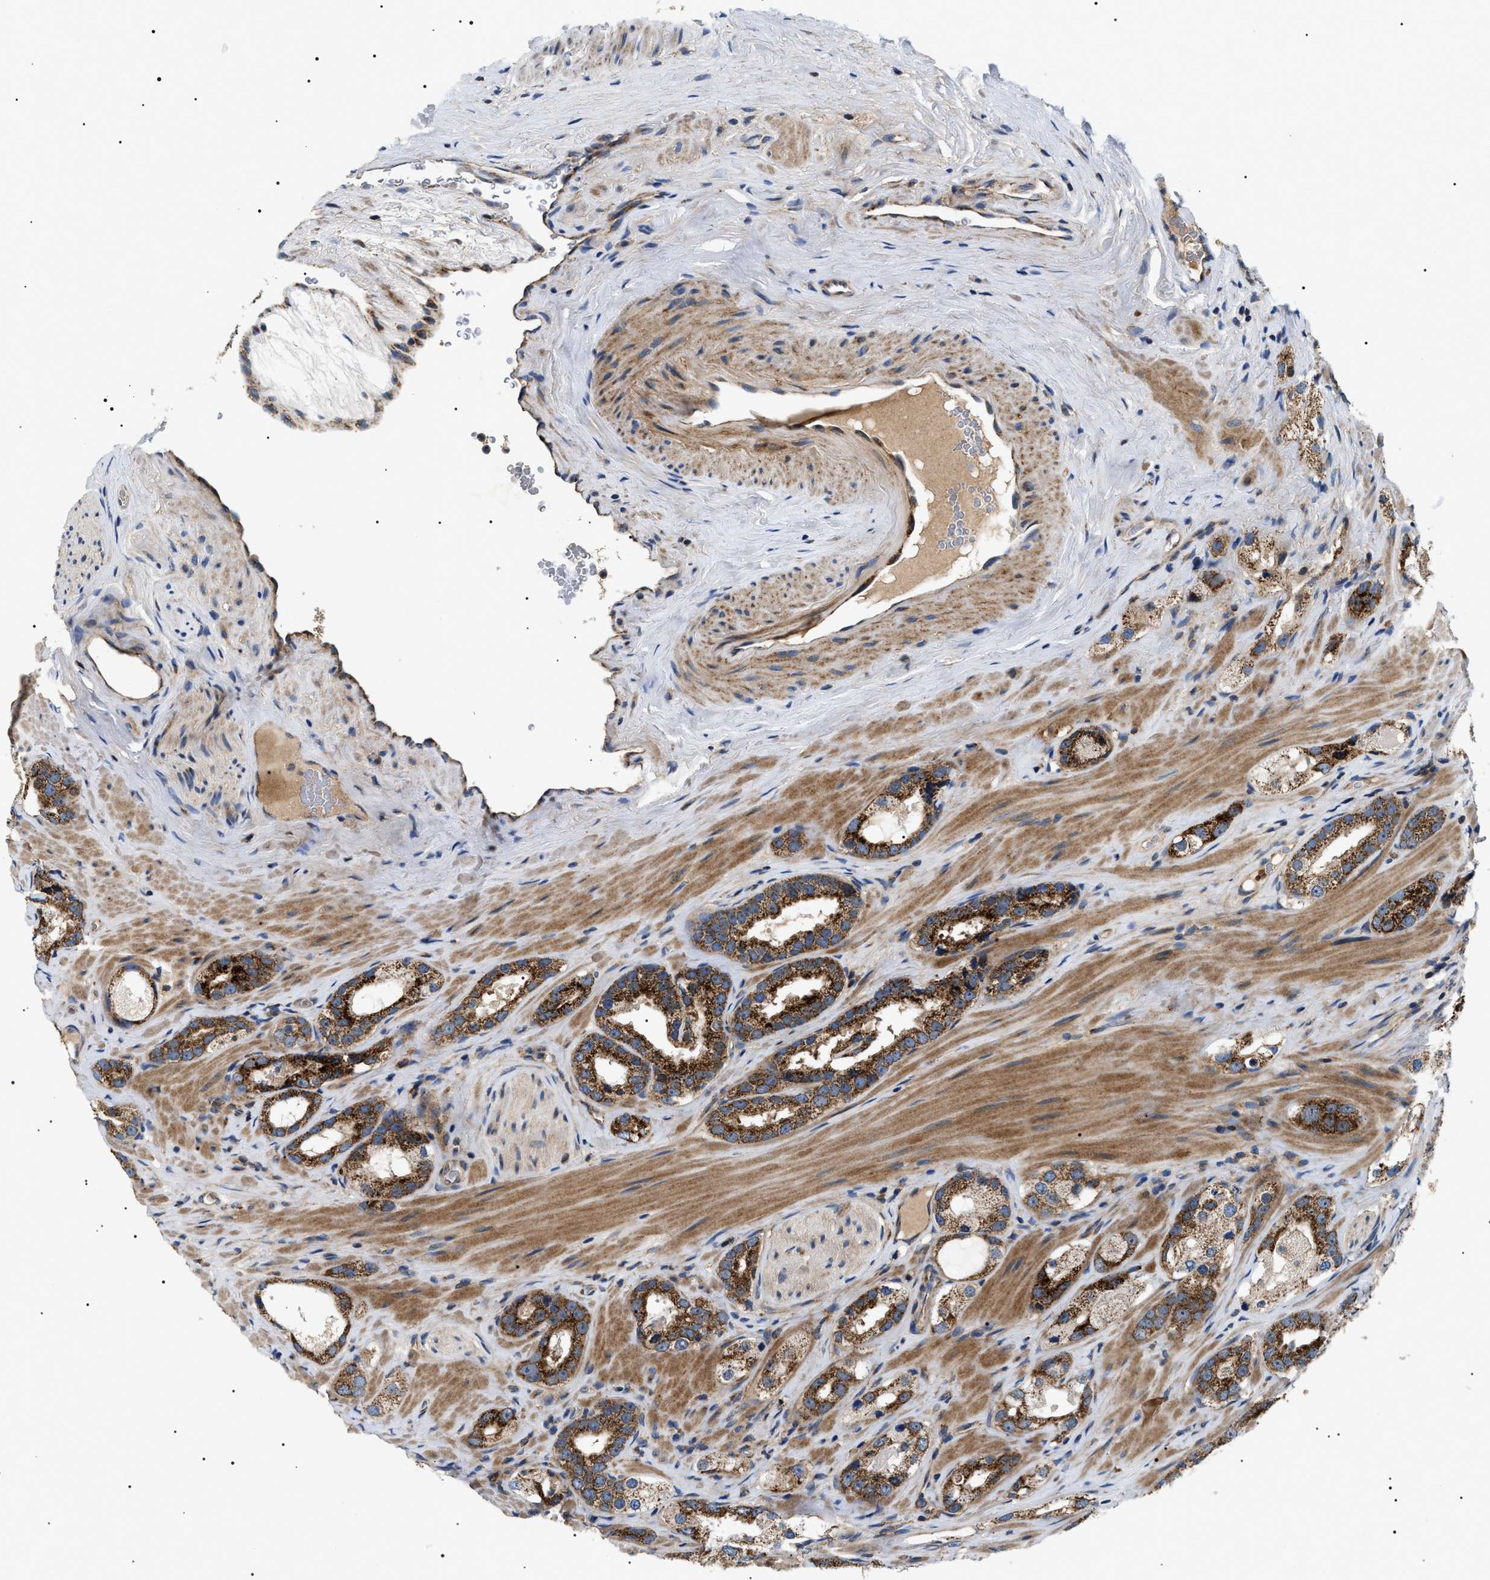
{"staining": {"intensity": "strong", "quantity": ">75%", "location": "cytoplasmic/membranous"}, "tissue": "prostate cancer", "cell_type": "Tumor cells", "image_type": "cancer", "snomed": [{"axis": "morphology", "description": "Adenocarcinoma, High grade"}, {"axis": "topography", "description": "Prostate"}], "caption": "IHC (DAB (3,3'-diaminobenzidine)) staining of high-grade adenocarcinoma (prostate) shows strong cytoplasmic/membranous protein positivity in about >75% of tumor cells.", "gene": "OXSM", "patient": {"sex": "male", "age": 63}}